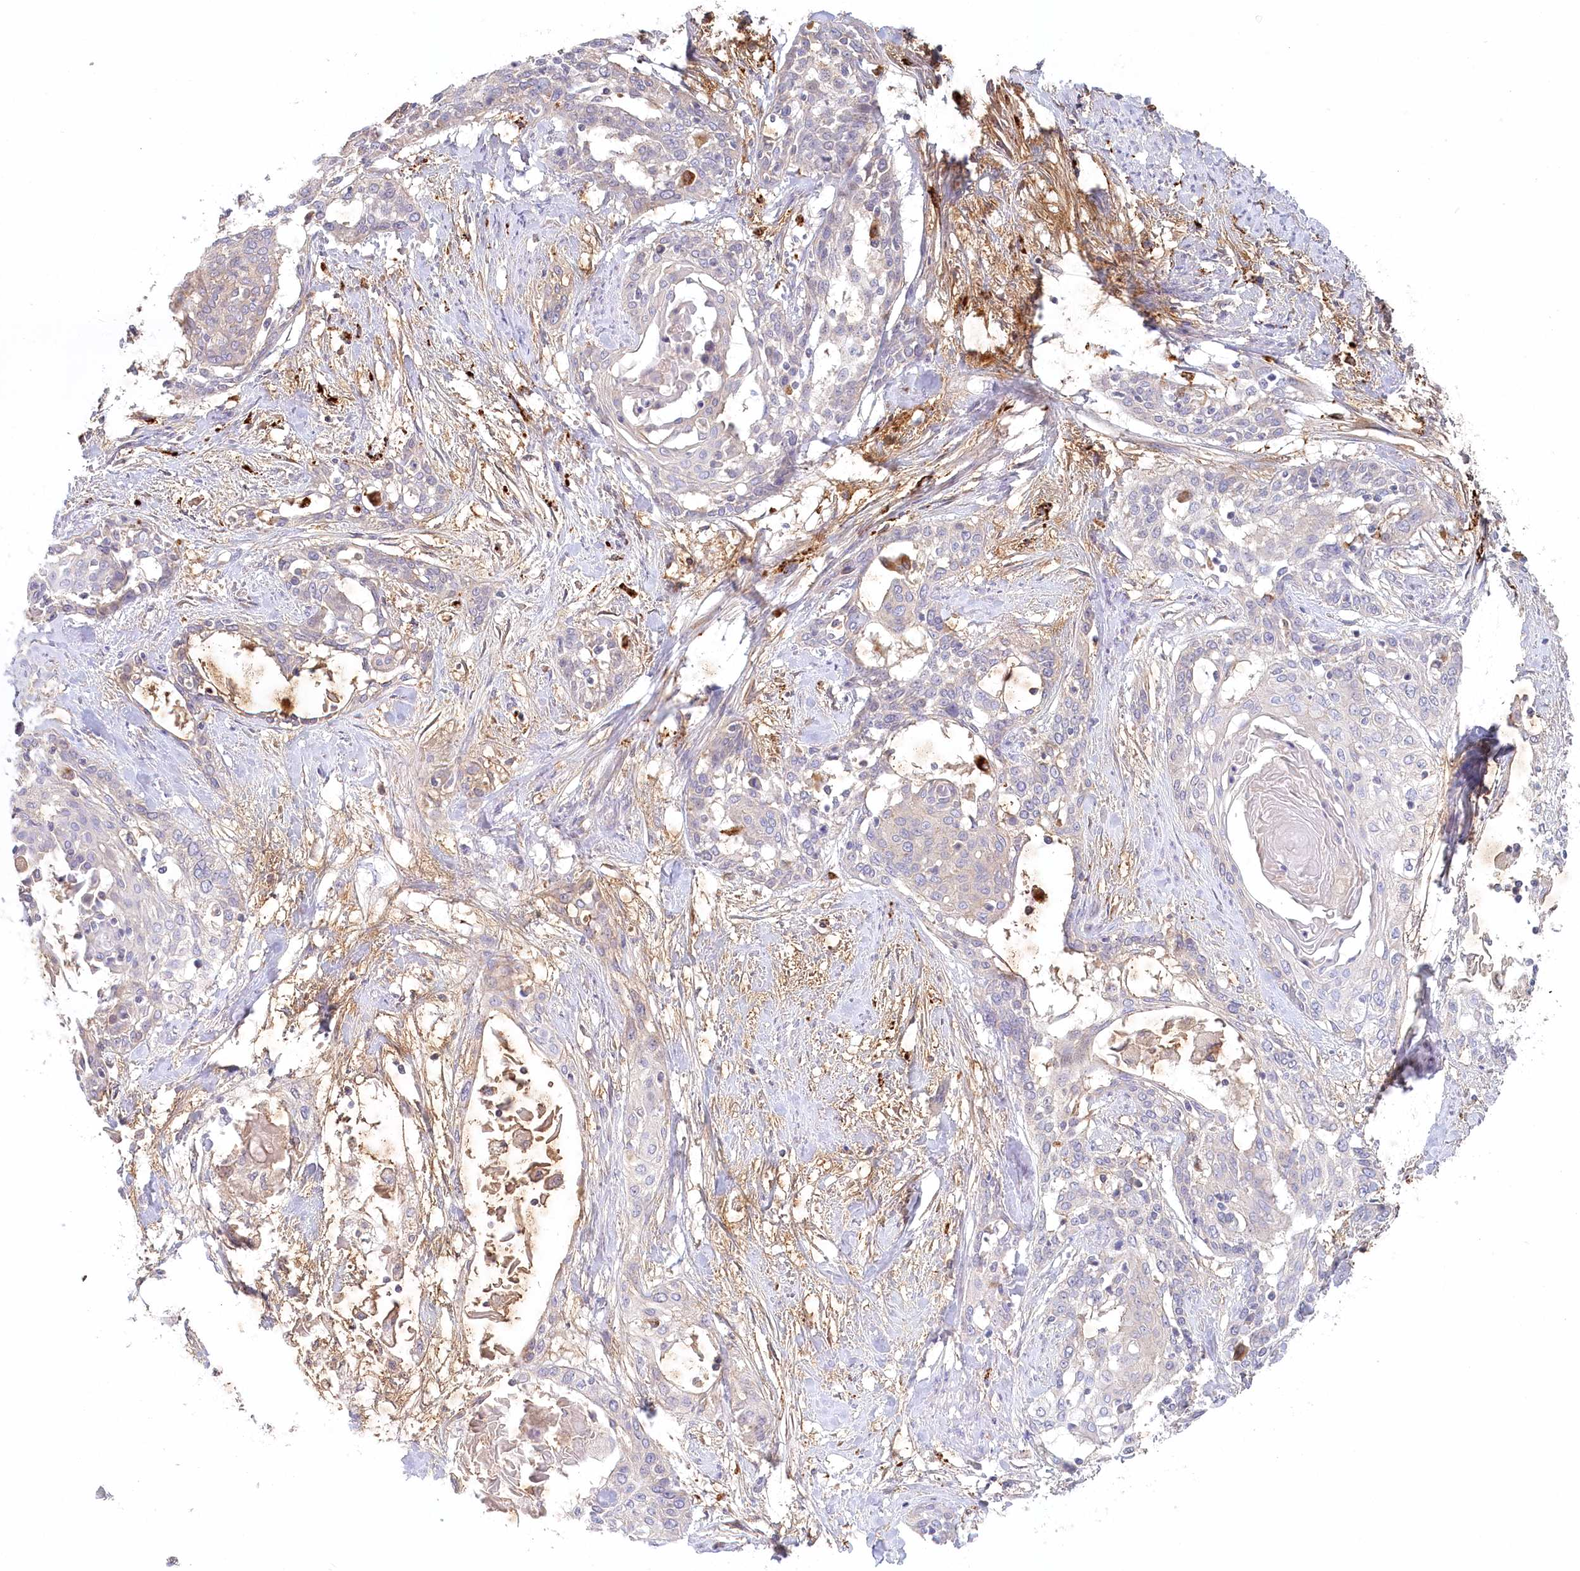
{"staining": {"intensity": "negative", "quantity": "none", "location": "none"}, "tissue": "cervical cancer", "cell_type": "Tumor cells", "image_type": "cancer", "snomed": [{"axis": "morphology", "description": "Squamous cell carcinoma, NOS"}, {"axis": "topography", "description": "Cervix"}], "caption": "Immunohistochemistry of squamous cell carcinoma (cervical) reveals no expression in tumor cells.", "gene": "VSIG1", "patient": {"sex": "female", "age": 57}}